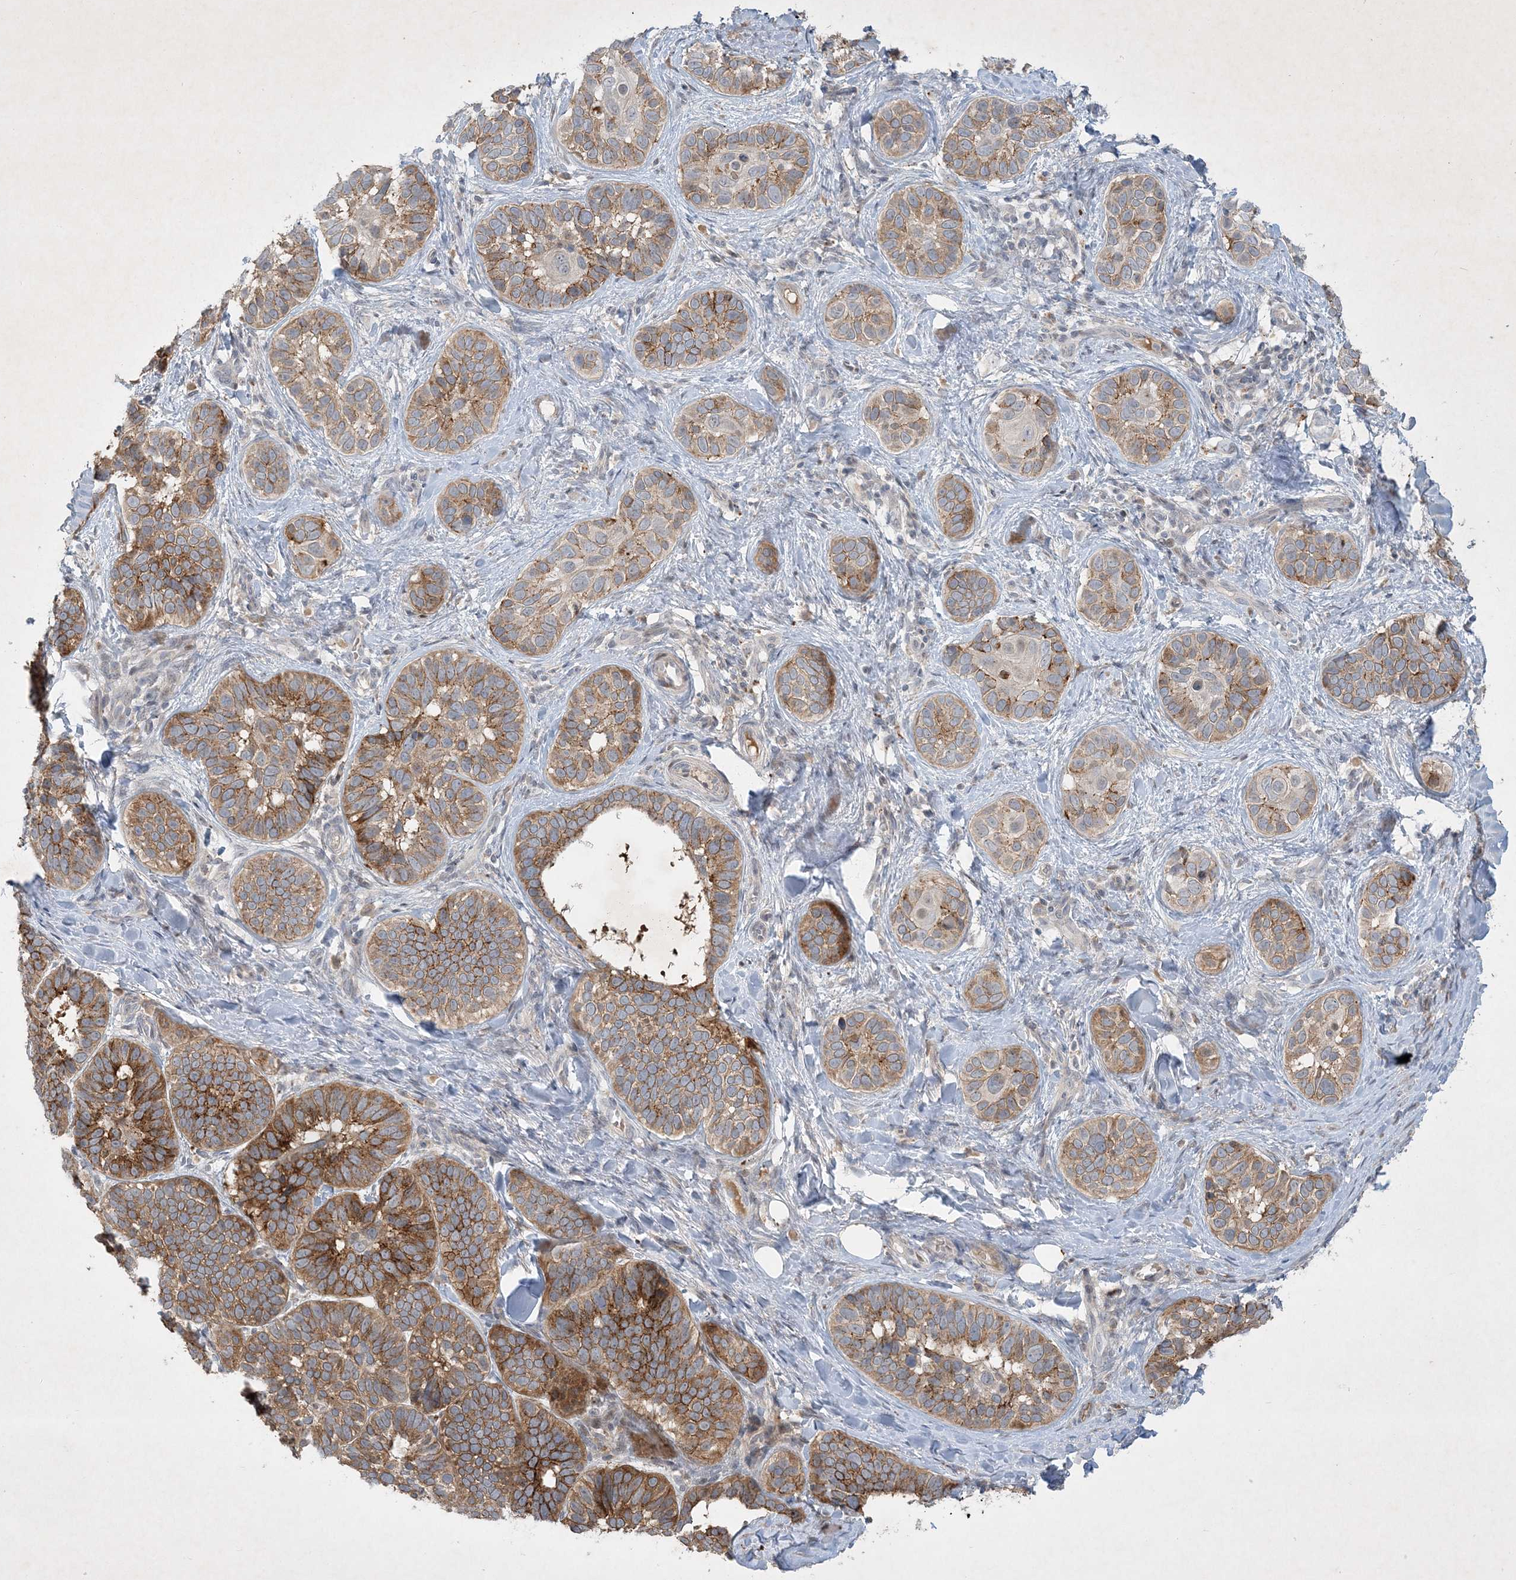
{"staining": {"intensity": "moderate", "quantity": ">75%", "location": "cytoplasmic/membranous"}, "tissue": "skin cancer", "cell_type": "Tumor cells", "image_type": "cancer", "snomed": [{"axis": "morphology", "description": "Basal cell carcinoma"}, {"axis": "topography", "description": "Skin"}], "caption": "The immunohistochemical stain highlights moderate cytoplasmic/membranous expression in tumor cells of basal cell carcinoma (skin) tissue. (DAB IHC with brightfield microscopy, high magnification).", "gene": "THG1L", "patient": {"sex": "male", "age": 62}}